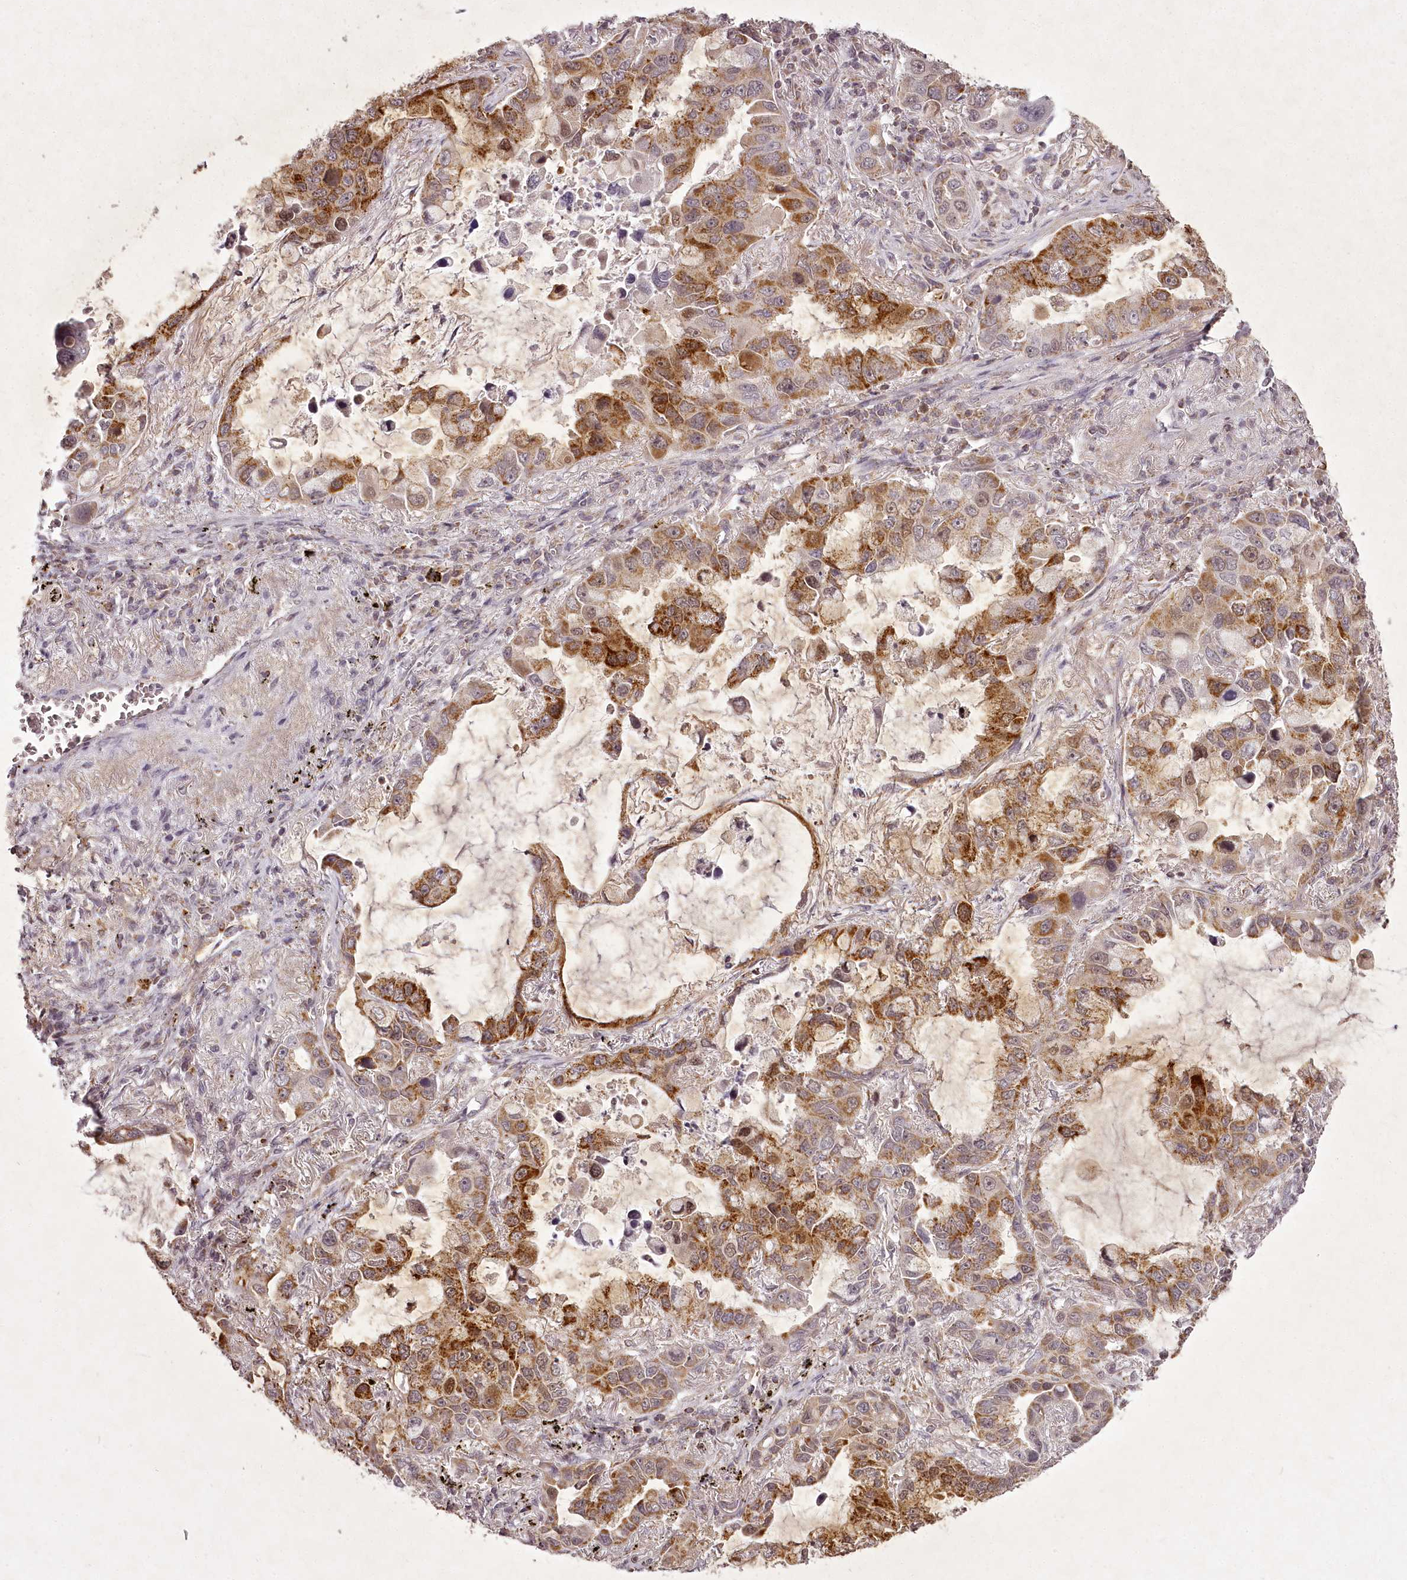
{"staining": {"intensity": "strong", "quantity": "25%-75%", "location": "cytoplasmic/membranous"}, "tissue": "lung cancer", "cell_type": "Tumor cells", "image_type": "cancer", "snomed": [{"axis": "morphology", "description": "Adenocarcinoma, NOS"}, {"axis": "topography", "description": "Lung"}], "caption": "IHC micrograph of human lung cancer (adenocarcinoma) stained for a protein (brown), which reveals high levels of strong cytoplasmic/membranous expression in approximately 25%-75% of tumor cells.", "gene": "CHCHD2", "patient": {"sex": "male", "age": 64}}